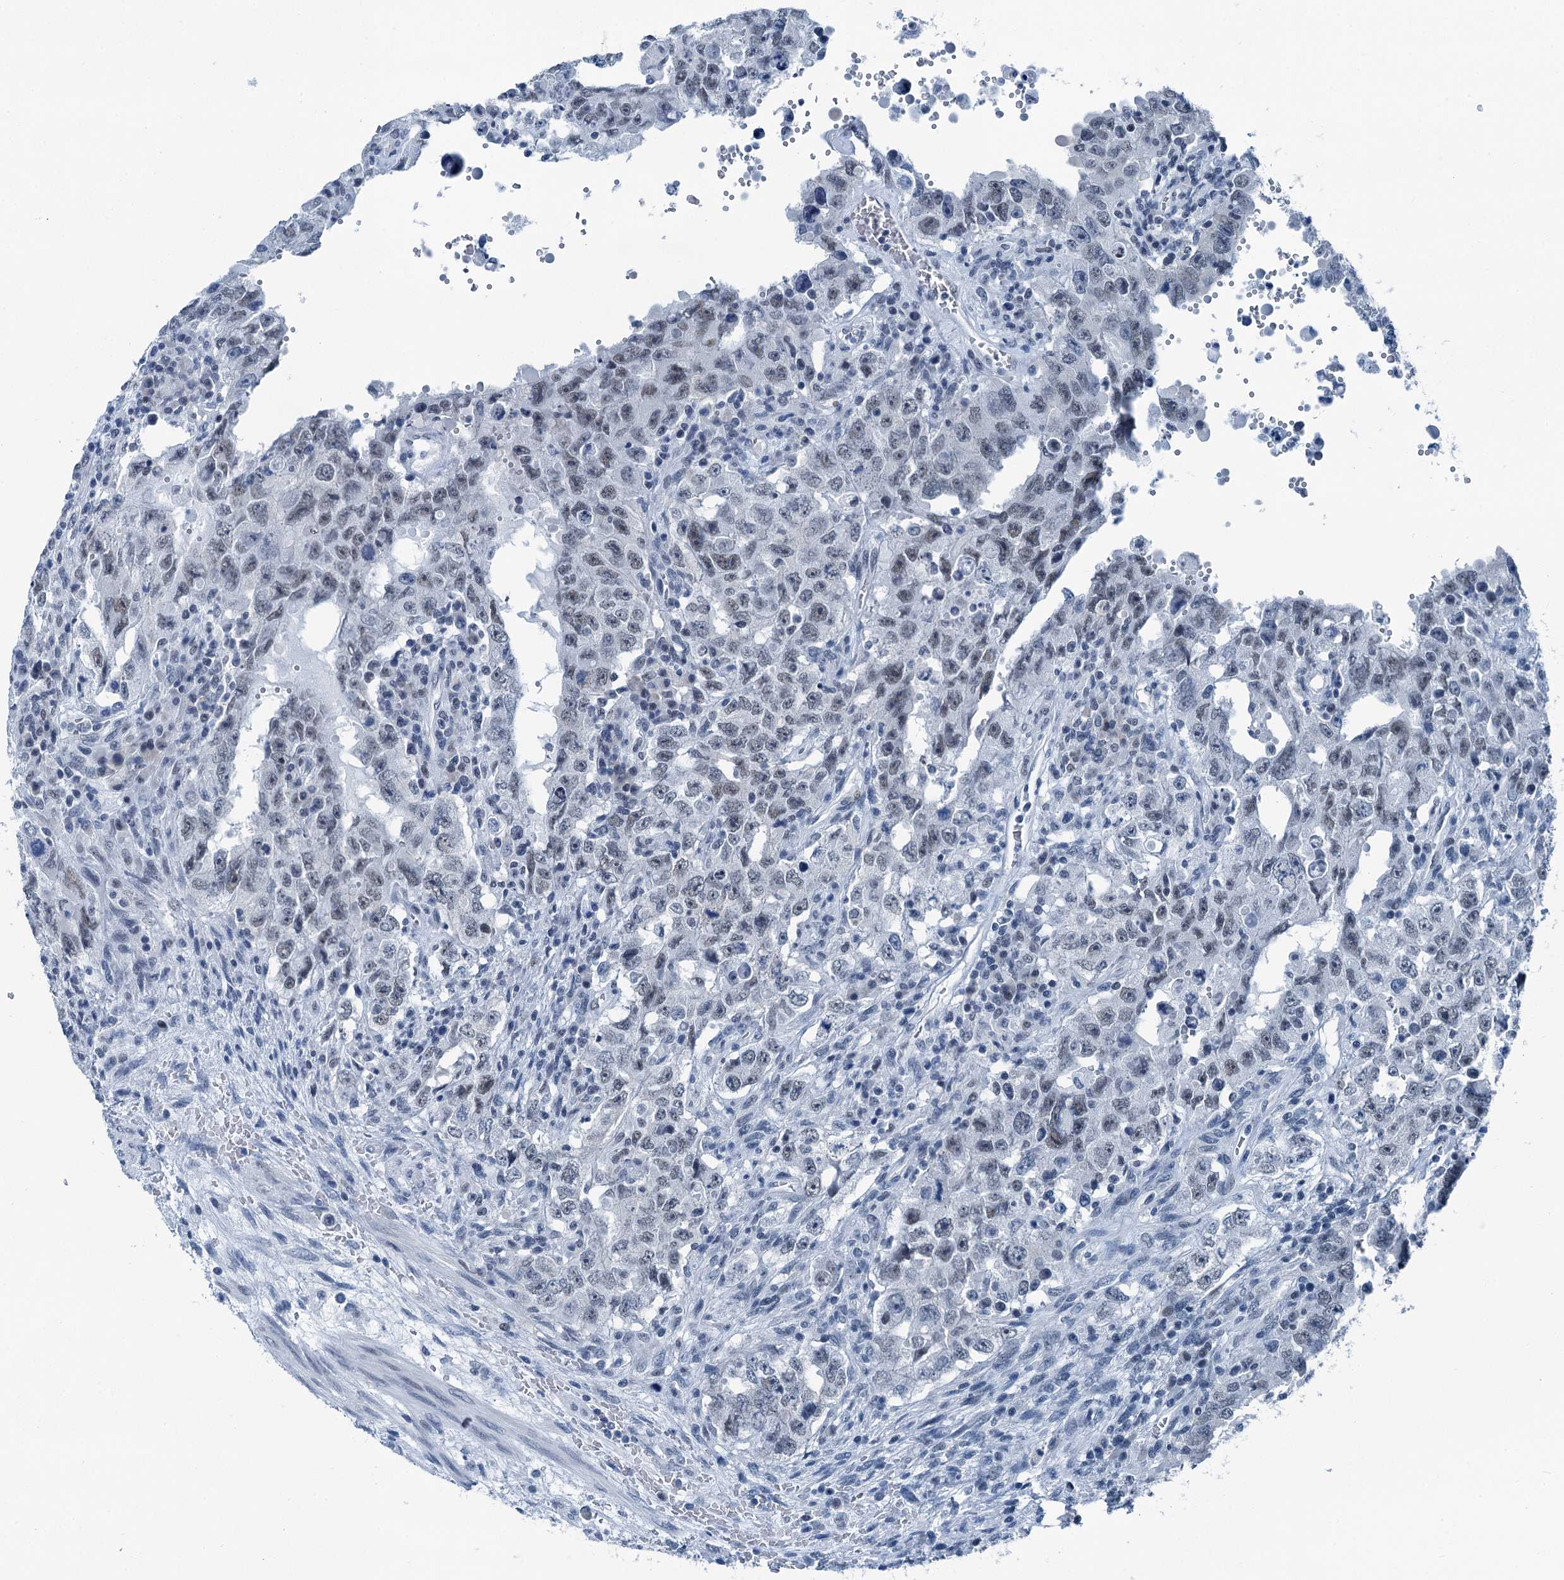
{"staining": {"intensity": "negative", "quantity": "none", "location": "none"}, "tissue": "testis cancer", "cell_type": "Tumor cells", "image_type": "cancer", "snomed": [{"axis": "morphology", "description": "Carcinoma, Embryonal, NOS"}, {"axis": "topography", "description": "Testis"}], "caption": "Immunohistochemistry (IHC) photomicrograph of human embryonal carcinoma (testis) stained for a protein (brown), which shows no staining in tumor cells. (DAB immunohistochemistry, high magnification).", "gene": "TRPT1", "patient": {"sex": "male", "age": 26}}